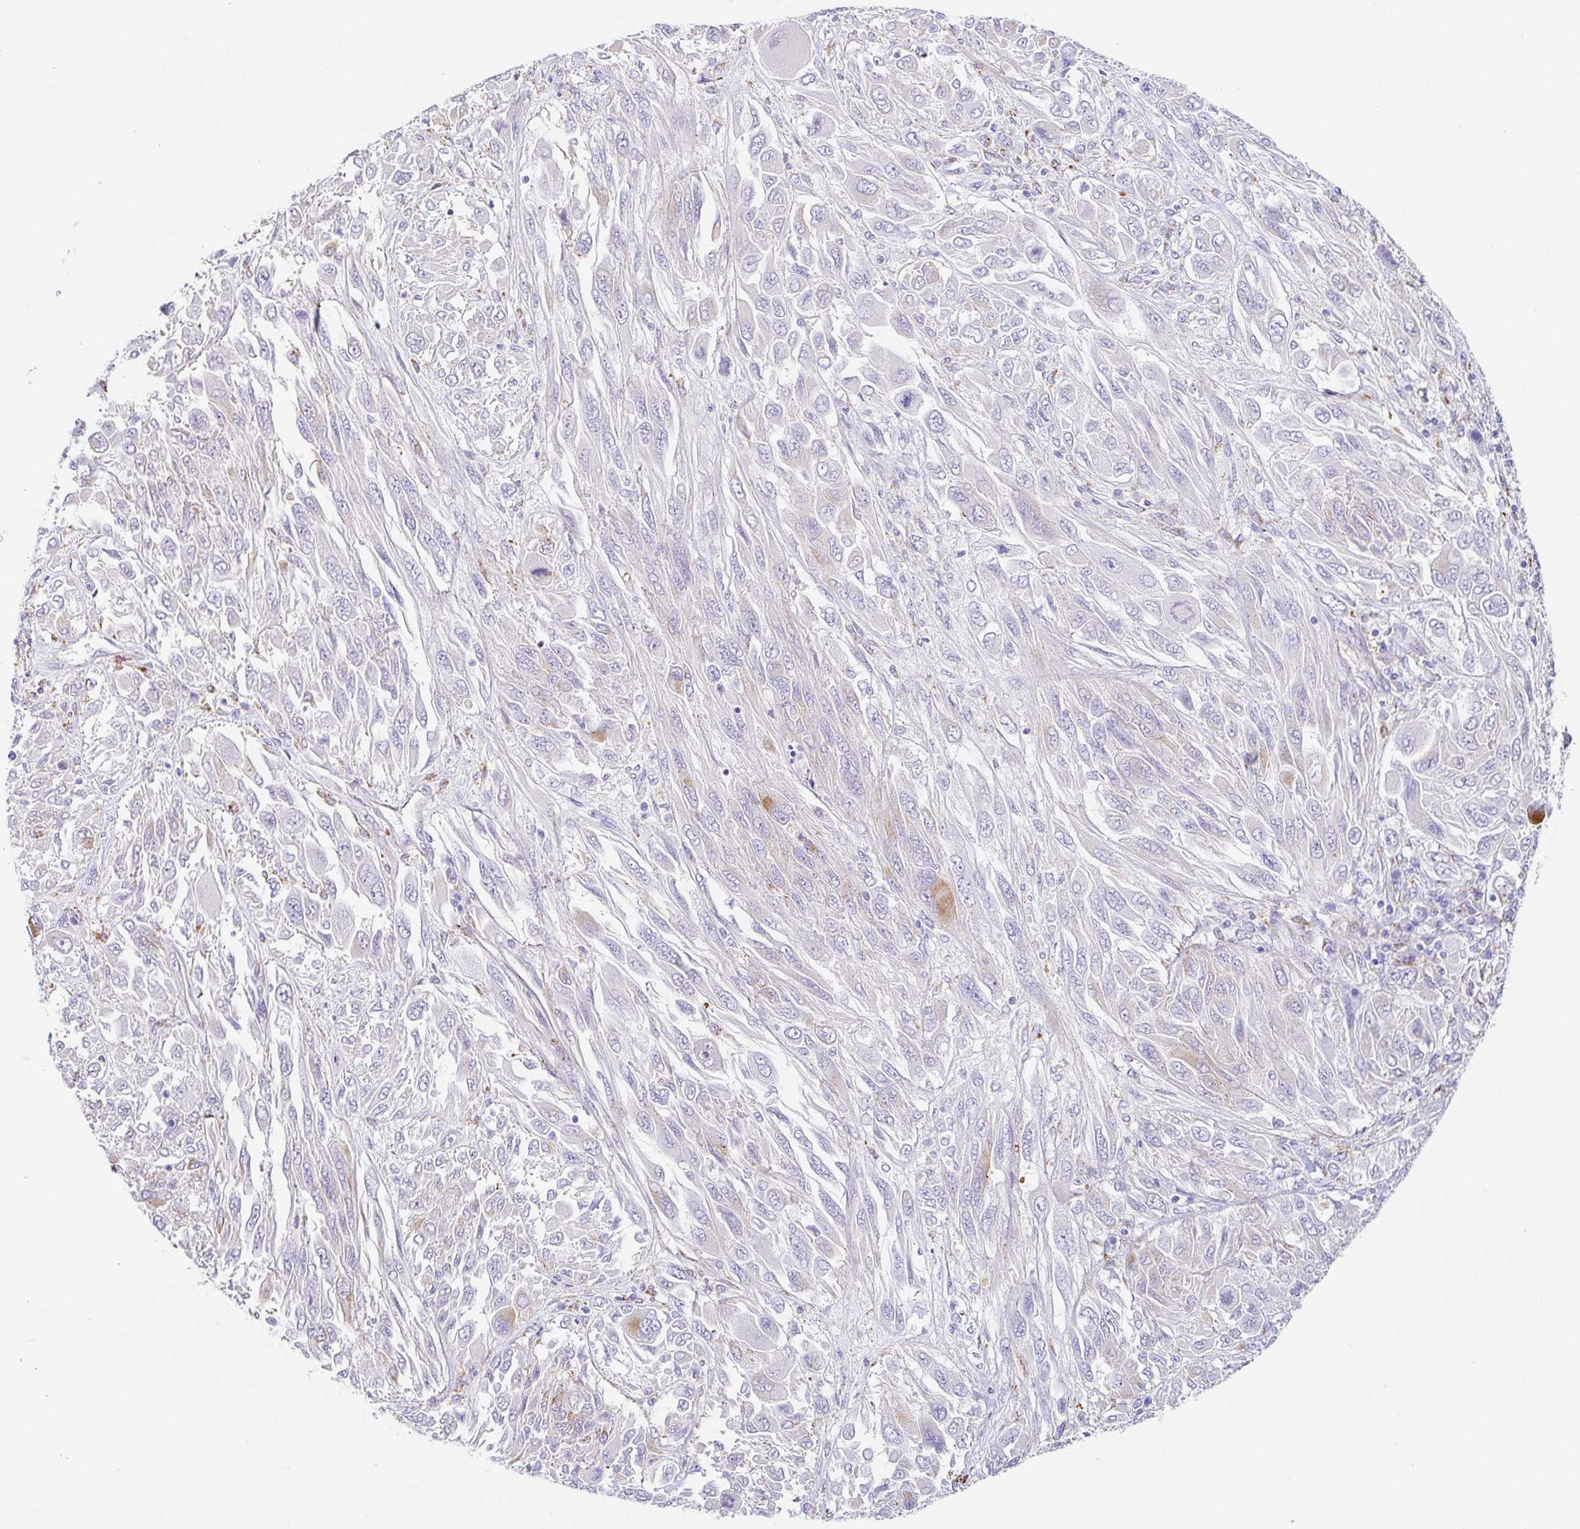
{"staining": {"intensity": "weak", "quantity": "<25%", "location": "cytoplasmic/membranous"}, "tissue": "melanoma", "cell_type": "Tumor cells", "image_type": "cancer", "snomed": [{"axis": "morphology", "description": "Malignant melanoma, NOS"}, {"axis": "topography", "description": "Skin"}], "caption": "Malignant melanoma stained for a protein using immunohistochemistry displays no positivity tumor cells.", "gene": "DKK4", "patient": {"sex": "female", "age": 91}}